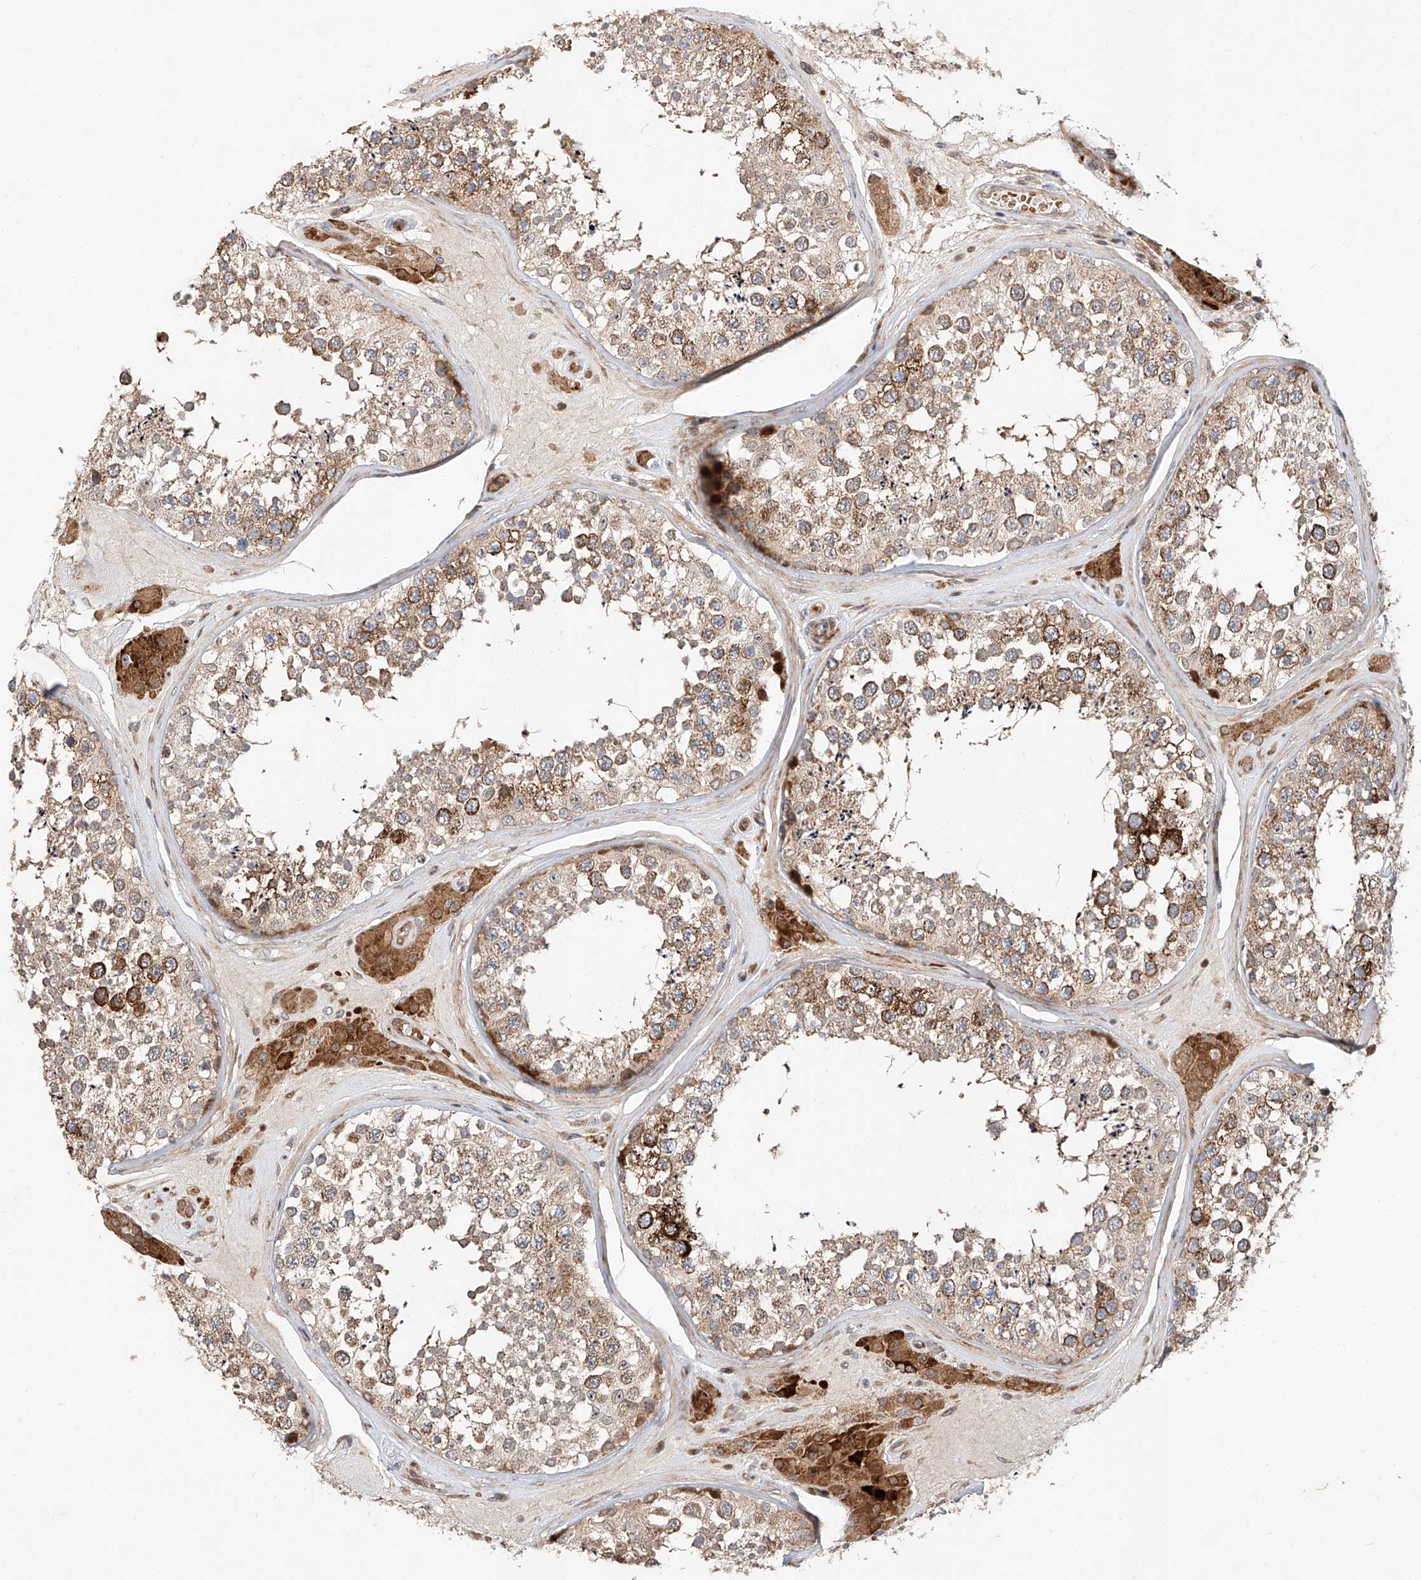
{"staining": {"intensity": "strong", "quantity": "25%-75%", "location": "cytoplasmic/membranous"}, "tissue": "testis", "cell_type": "Cells in seminiferous ducts", "image_type": "normal", "snomed": [{"axis": "morphology", "description": "Normal tissue, NOS"}, {"axis": "topography", "description": "Testis"}], "caption": "An image showing strong cytoplasmic/membranous staining in approximately 25%-75% of cells in seminiferous ducts in benign testis, as visualized by brown immunohistochemical staining.", "gene": "USF3", "patient": {"sex": "male", "age": 46}}